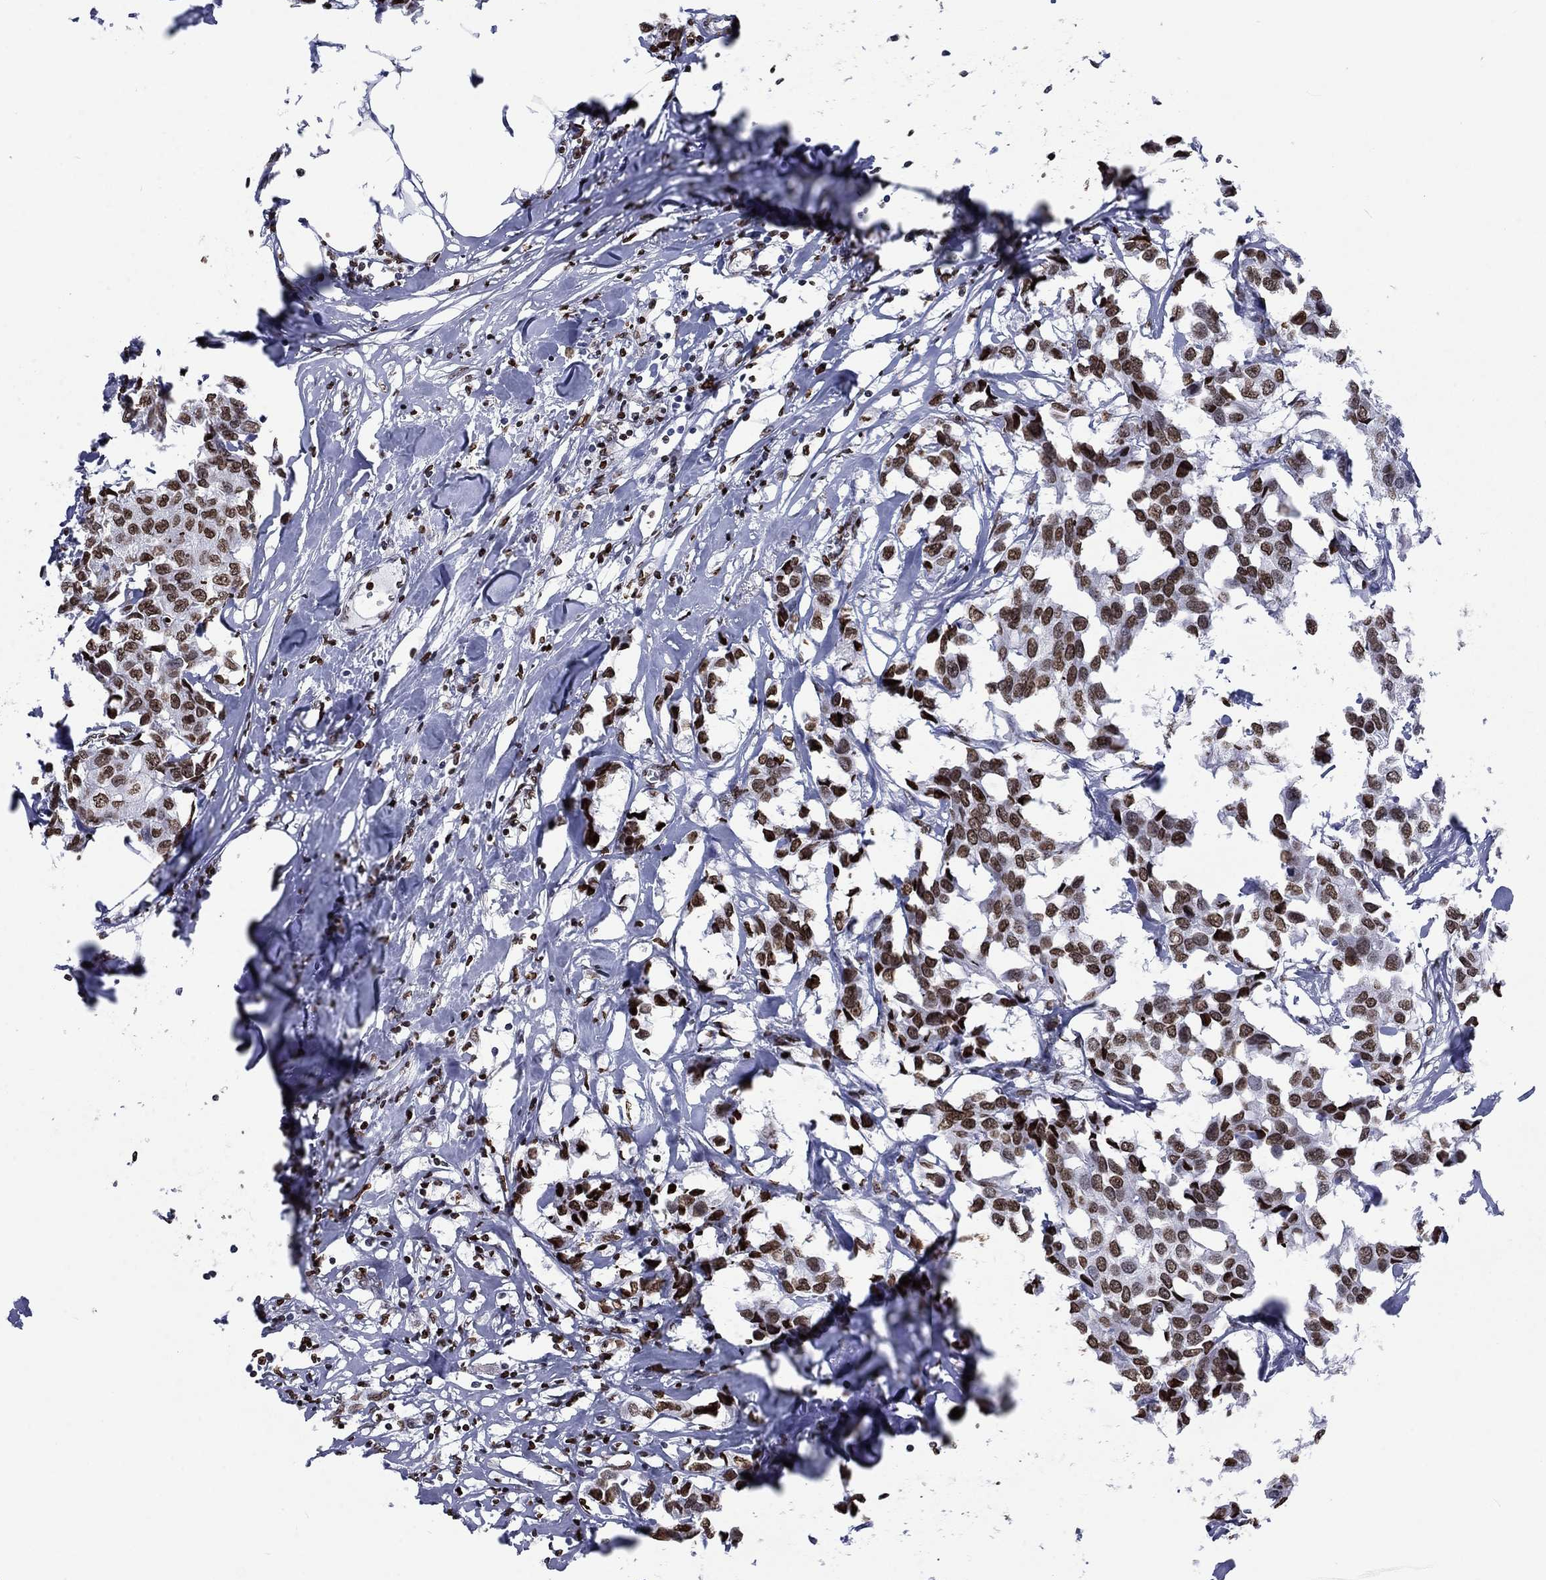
{"staining": {"intensity": "moderate", "quantity": ">75%", "location": "nuclear"}, "tissue": "breast cancer", "cell_type": "Tumor cells", "image_type": "cancer", "snomed": [{"axis": "morphology", "description": "Duct carcinoma"}, {"axis": "topography", "description": "Breast"}], "caption": "Moderate nuclear expression is seen in approximately >75% of tumor cells in infiltrating ductal carcinoma (breast). The staining was performed using DAB, with brown indicating positive protein expression. Nuclei are stained blue with hematoxylin.", "gene": "H1-5", "patient": {"sex": "female", "age": 80}}